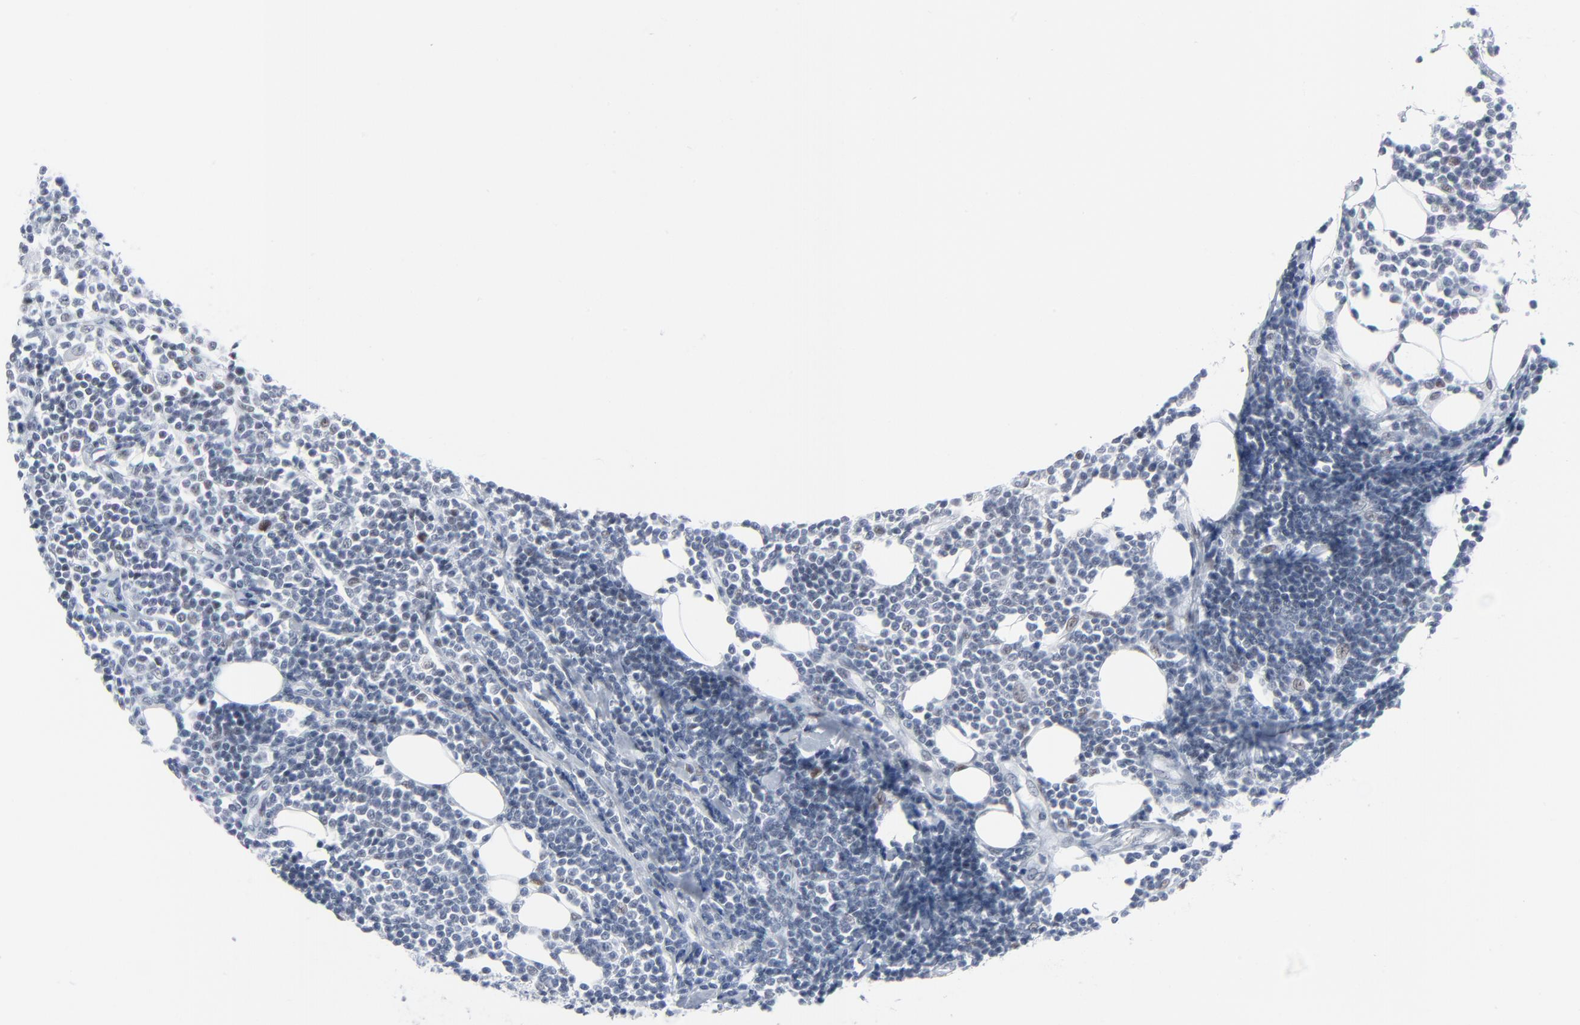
{"staining": {"intensity": "weak", "quantity": "<25%", "location": "nuclear"}, "tissue": "lymphoma", "cell_type": "Tumor cells", "image_type": "cancer", "snomed": [{"axis": "morphology", "description": "Malignant lymphoma, non-Hodgkin's type, Low grade"}, {"axis": "topography", "description": "Soft tissue"}], "caption": "An immunohistochemistry histopathology image of lymphoma is shown. There is no staining in tumor cells of lymphoma.", "gene": "SIRT1", "patient": {"sex": "male", "age": 92}}